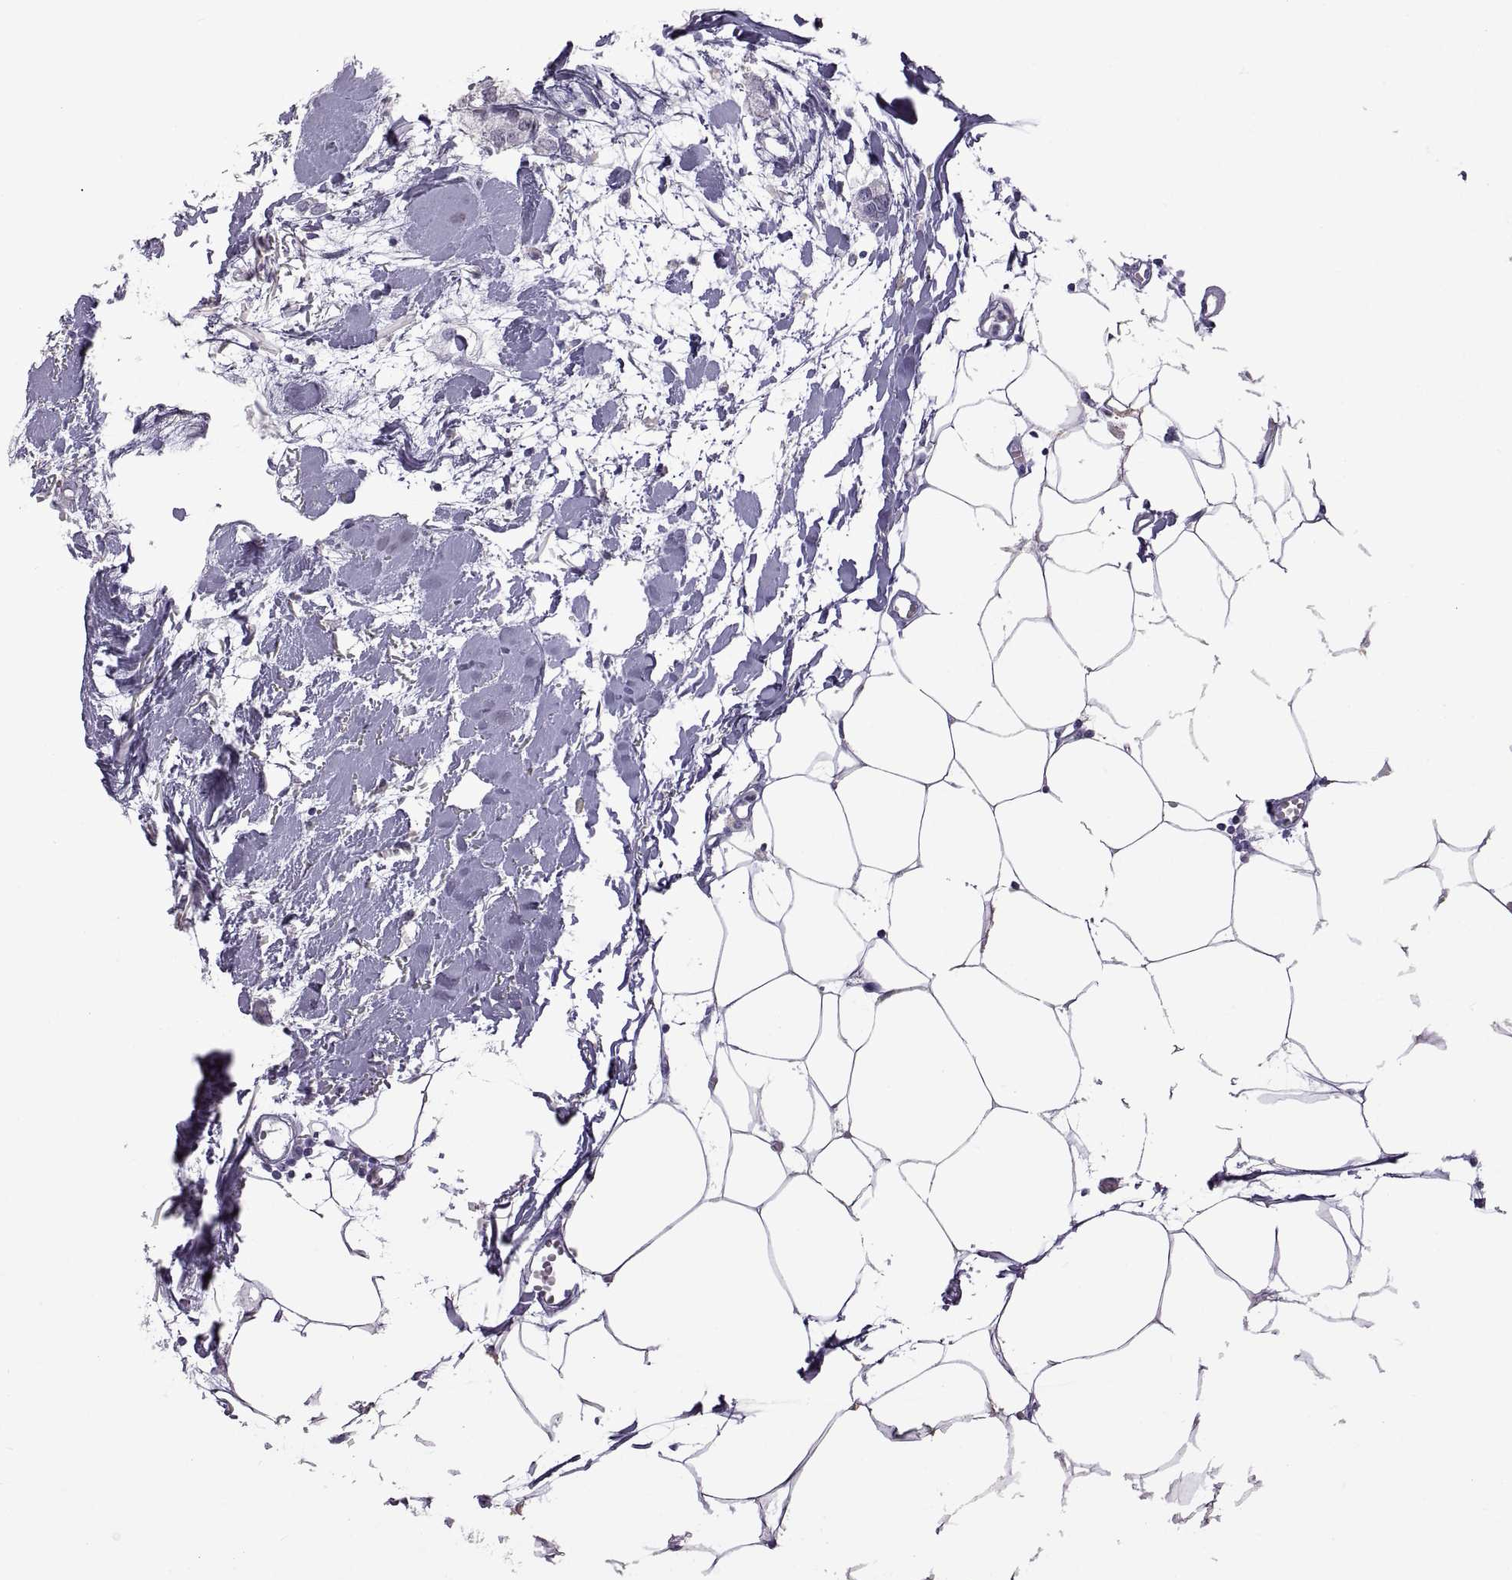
{"staining": {"intensity": "negative", "quantity": "none", "location": "none"}, "tissue": "breast cancer", "cell_type": "Tumor cells", "image_type": "cancer", "snomed": [{"axis": "morphology", "description": "Duct carcinoma"}, {"axis": "topography", "description": "Breast"}], "caption": "Breast cancer (invasive ductal carcinoma) was stained to show a protein in brown. There is no significant staining in tumor cells. (Stains: DAB immunohistochemistry with hematoxylin counter stain, Microscopy: brightfield microscopy at high magnification).", "gene": "RDM1", "patient": {"sex": "female", "age": 85}}